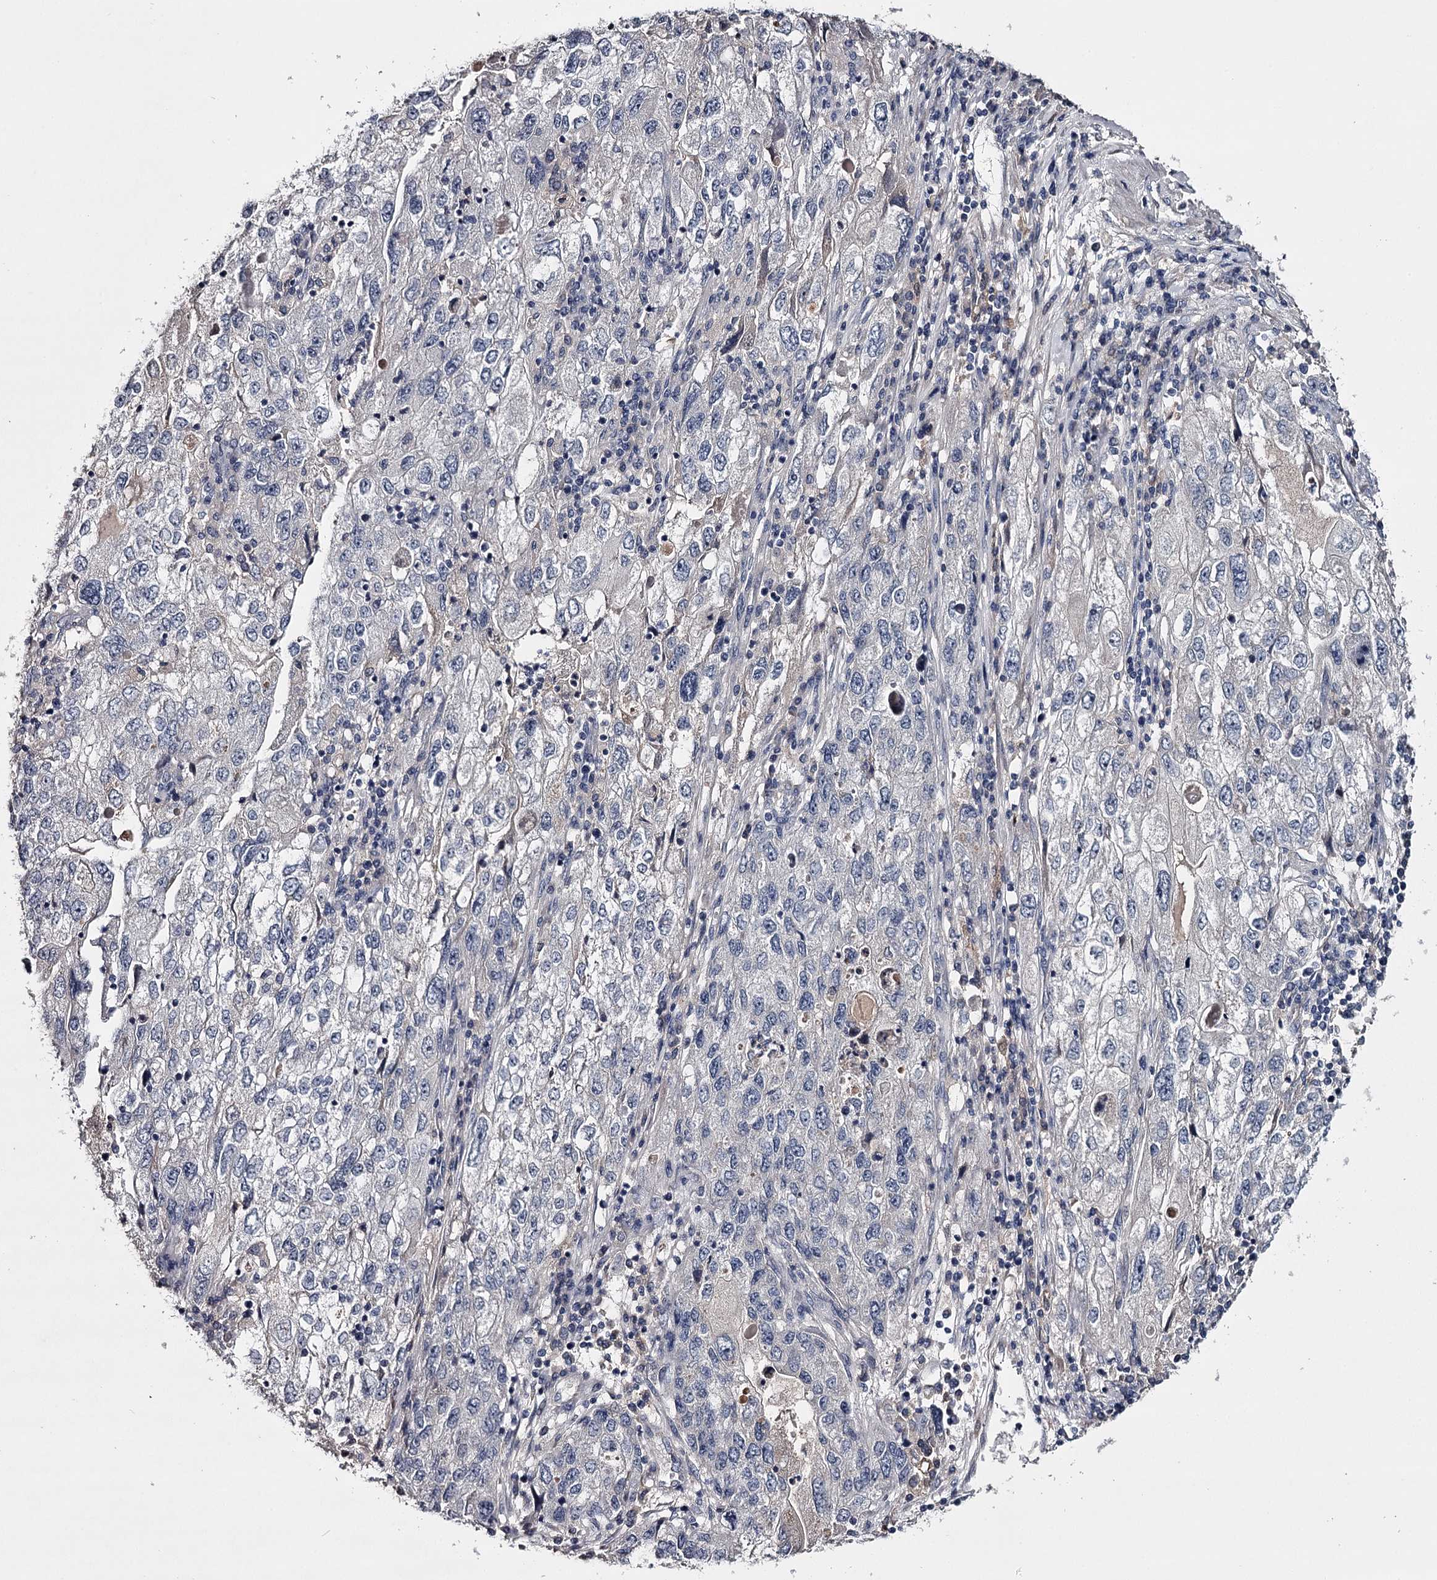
{"staining": {"intensity": "negative", "quantity": "none", "location": "none"}, "tissue": "endometrial cancer", "cell_type": "Tumor cells", "image_type": "cancer", "snomed": [{"axis": "morphology", "description": "Adenocarcinoma, NOS"}, {"axis": "topography", "description": "Endometrium"}], "caption": "DAB immunohistochemical staining of endometrial adenocarcinoma shows no significant expression in tumor cells.", "gene": "FDXACB1", "patient": {"sex": "female", "age": 49}}